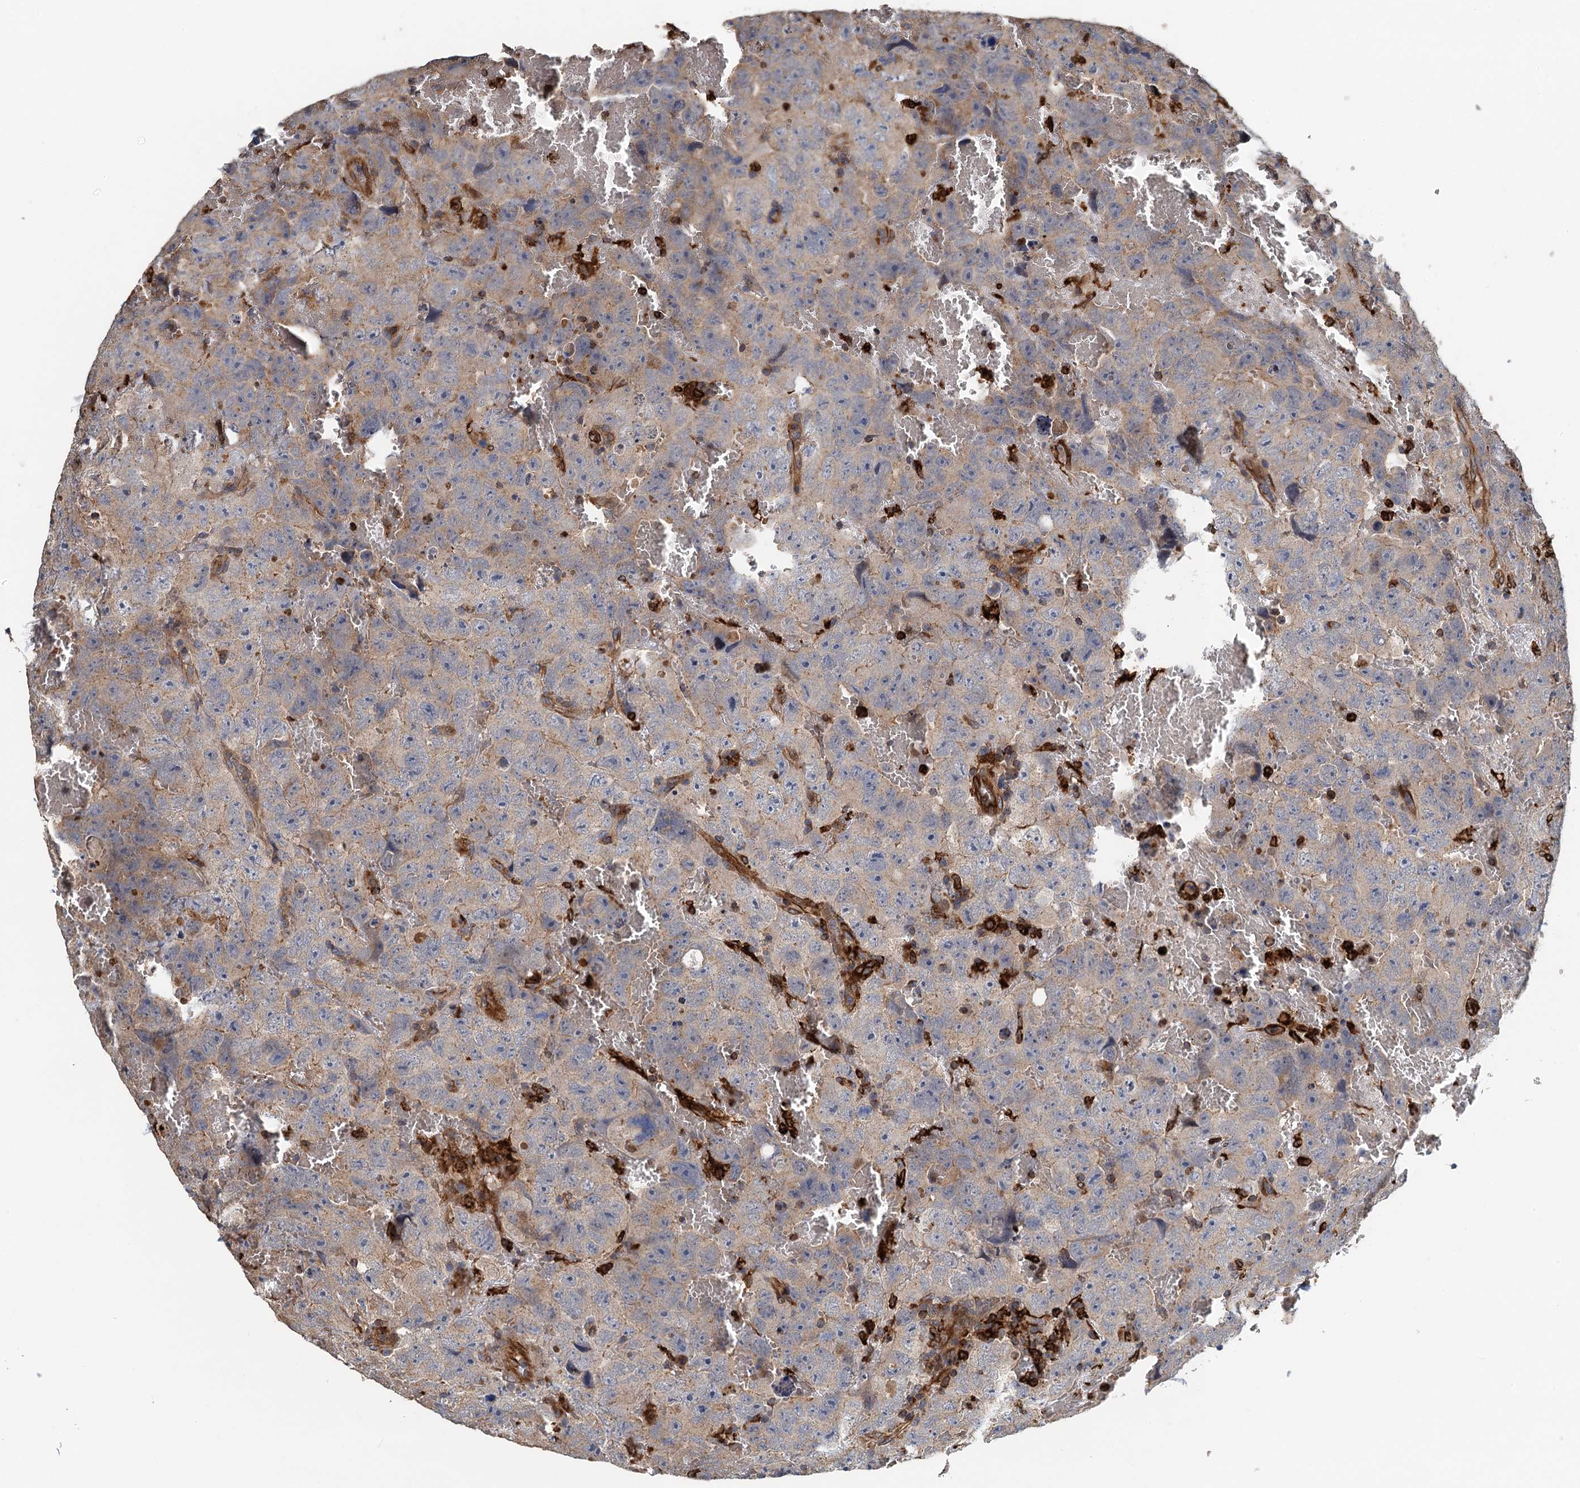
{"staining": {"intensity": "weak", "quantity": "25%-75%", "location": "cytoplasmic/membranous"}, "tissue": "testis cancer", "cell_type": "Tumor cells", "image_type": "cancer", "snomed": [{"axis": "morphology", "description": "Carcinoma, Embryonal, NOS"}, {"axis": "topography", "description": "Testis"}], "caption": "Tumor cells reveal low levels of weak cytoplasmic/membranous positivity in about 25%-75% of cells in embryonal carcinoma (testis).", "gene": "RSAD2", "patient": {"sex": "male", "age": 45}}